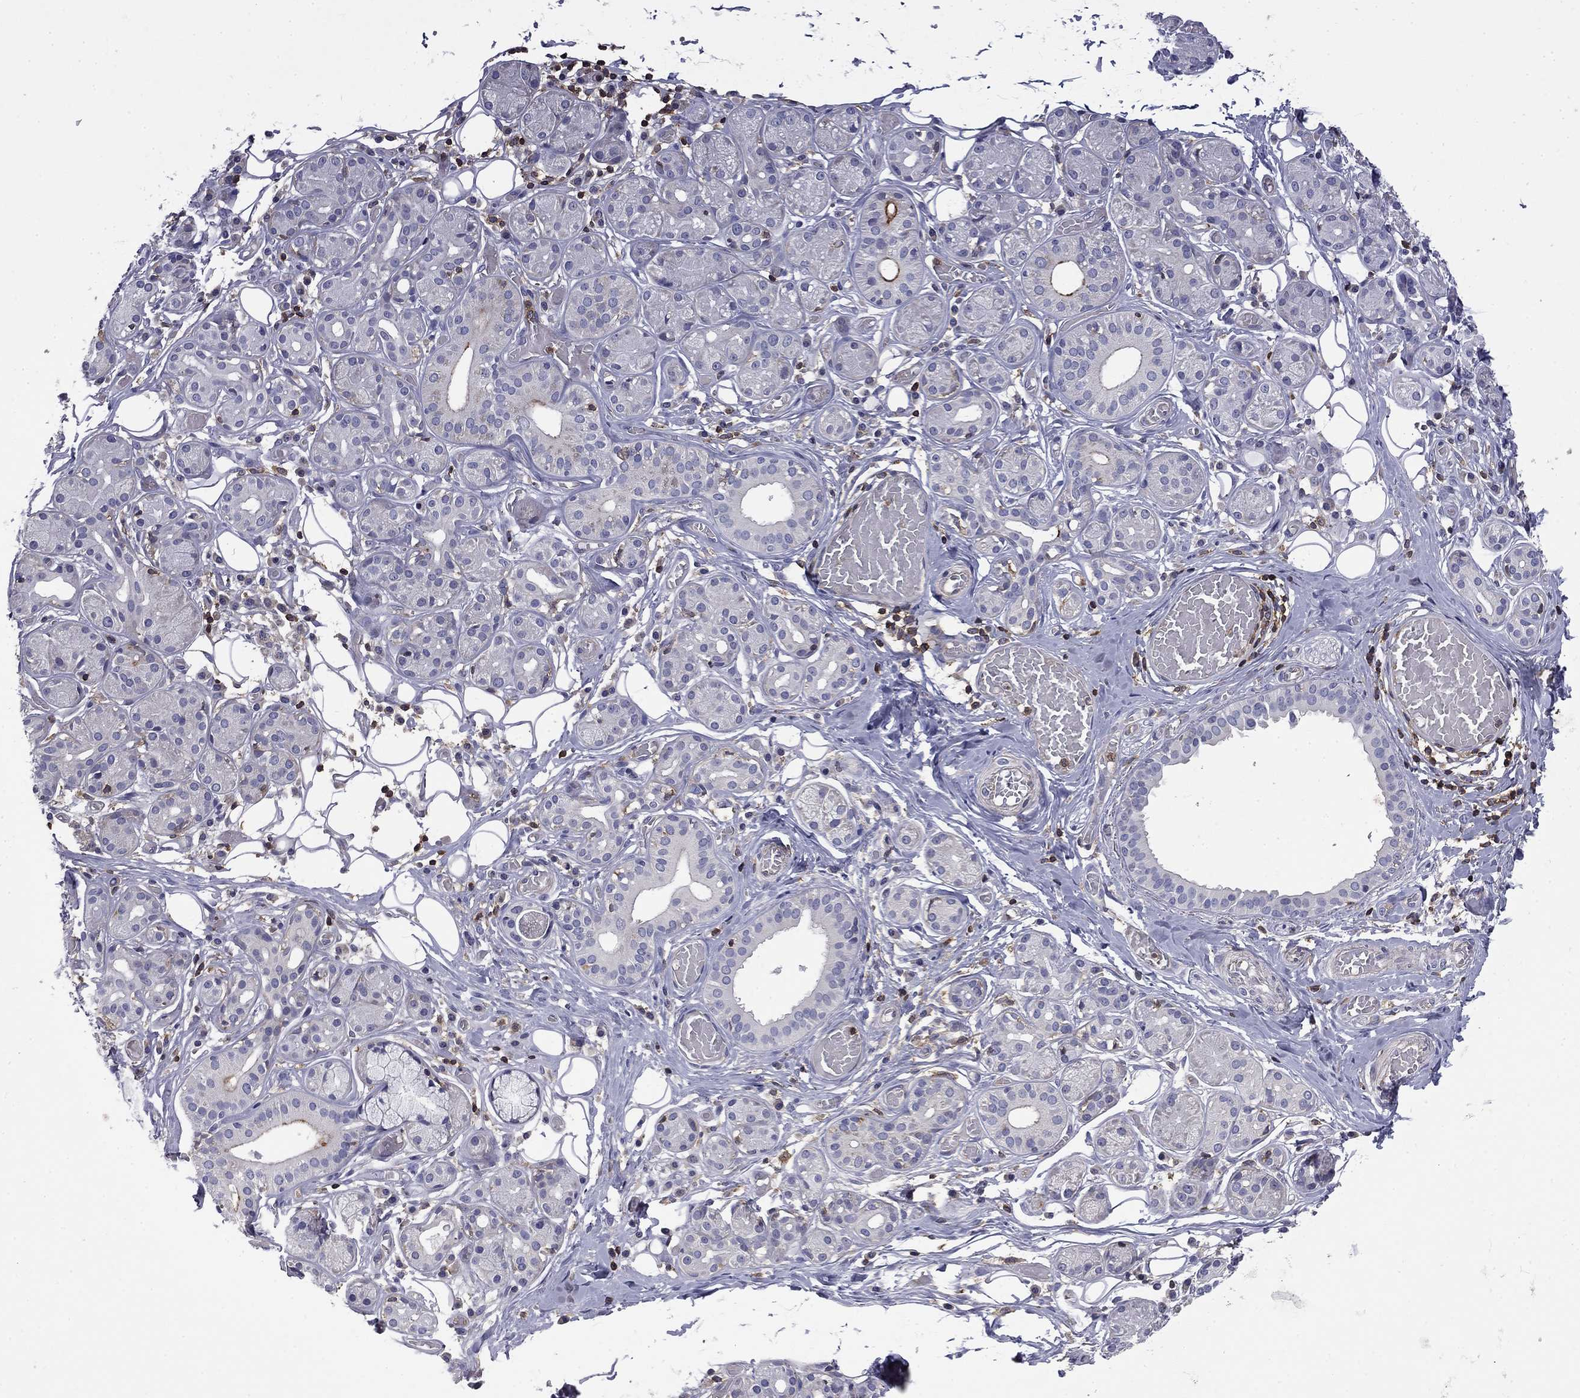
{"staining": {"intensity": "negative", "quantity": "none", "location": "none"}, "tissue": "salivary gland", "cell_type": "Glandular cells", "image_type": "normal", "snomed": [{"axis": "morphology", "description": "Normal tissue, NOS"}, {"axis": "topography", "description": "Salivary gland"}, {"axis": "topography", "description": "Peripheral nerve tissue"}], "caption": "A histopathology image of human salivary gland is negative for staining in glandular cells. (DAB (3,3'-diaminobenzidine) immunohistochemistry visualized using brightfield microscopy, high magnification).", "gene": "ARHGAP45", "patient": {"sex": "male", "age": 71}}